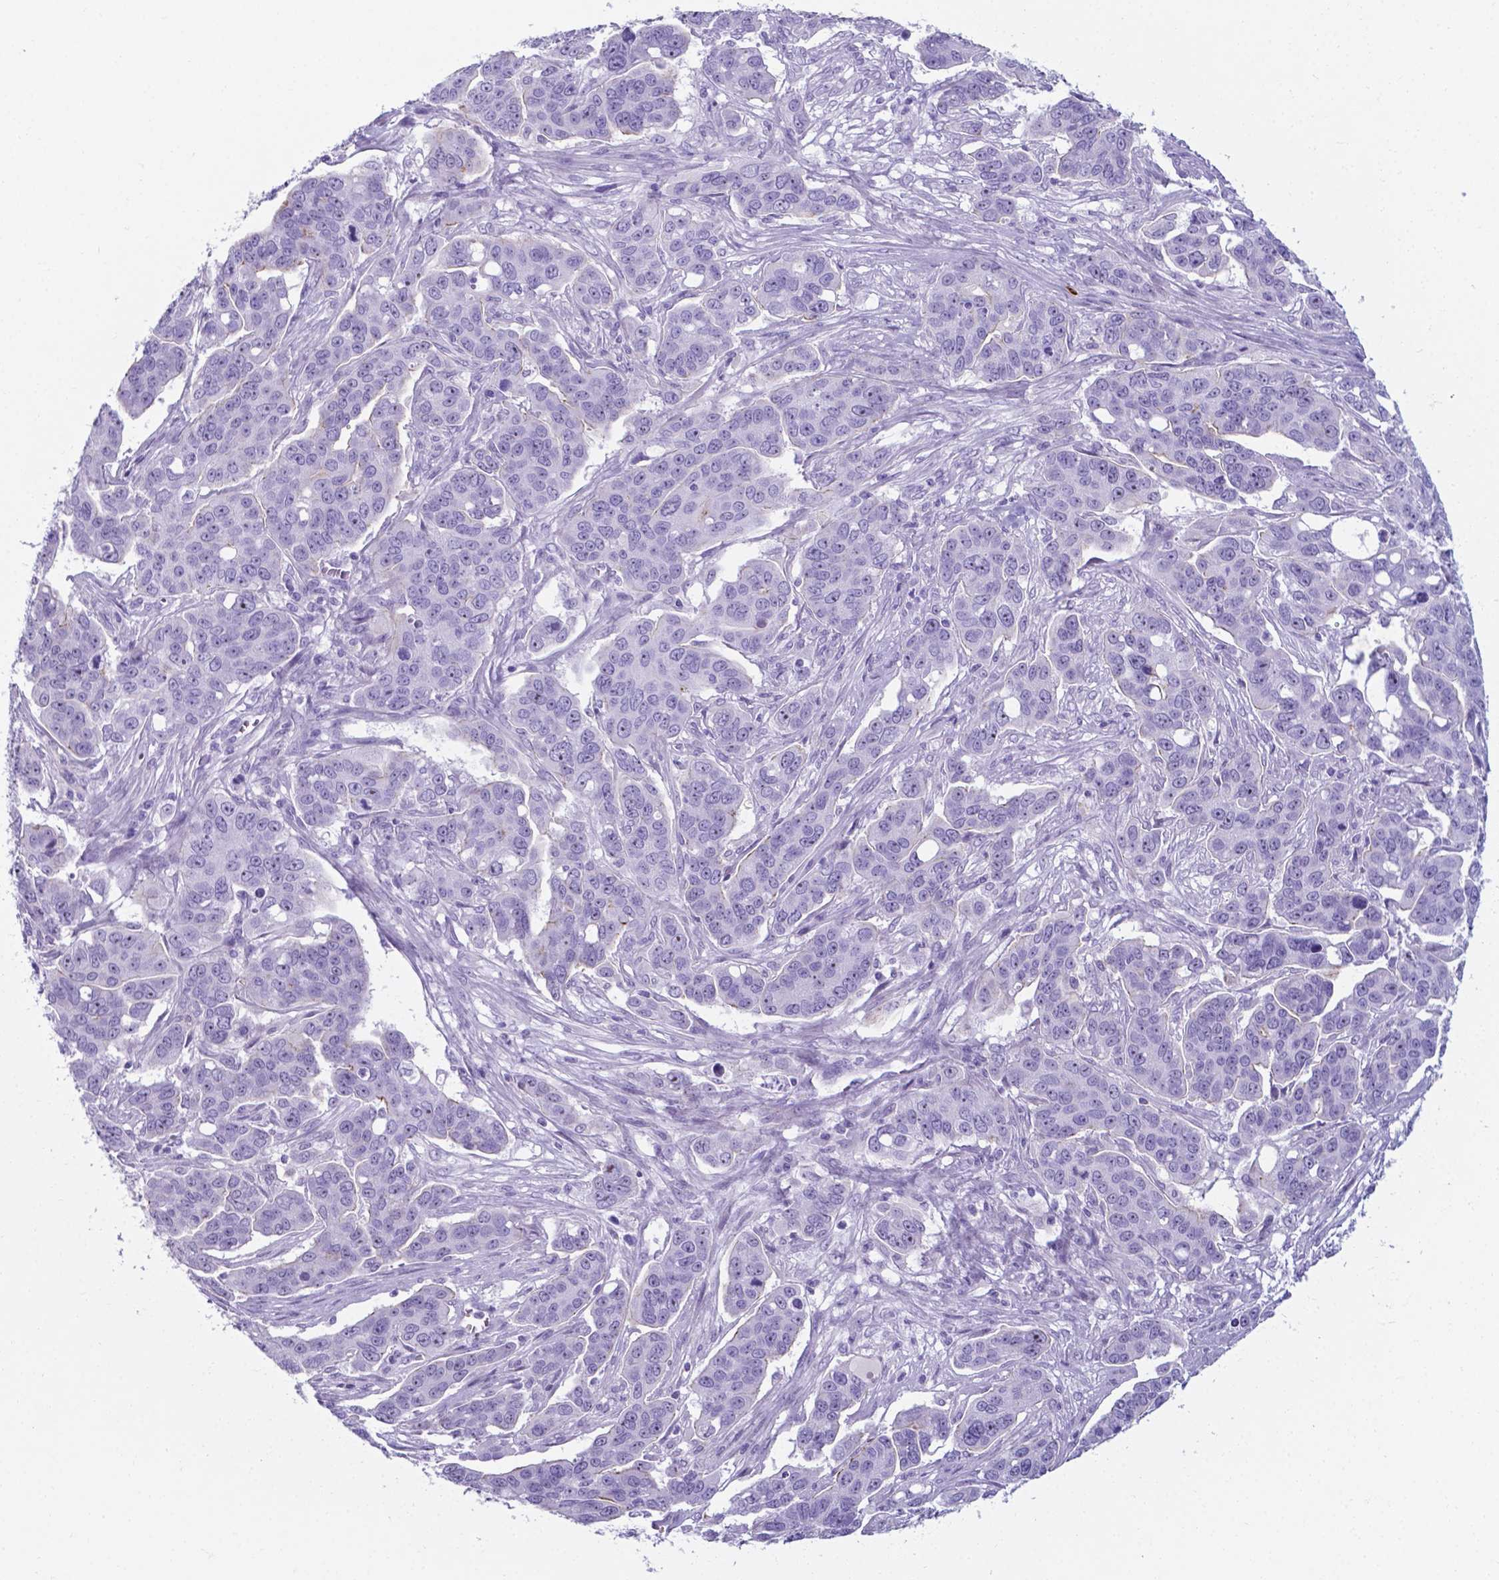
{"staining": {"intensity": "negative", "quantity": "none", "location": "none"}, "tissue": "ovarian cancer", "cell_type": "Tumor cells", "image_type": "cancer", "snomed": [{"axis": "morphology", "description": "Carcinoma, endometroid"}, {"axis": "topography", "description": "Ovary"}], "caption": "Immunohistochemistry of human endometroid carcinoma (ovarian) exhibits no expression in tumor cells. Nuclei are stained in blue.", "gene": "AP5B1", "patient": {"sex": "female", "age": 78}}